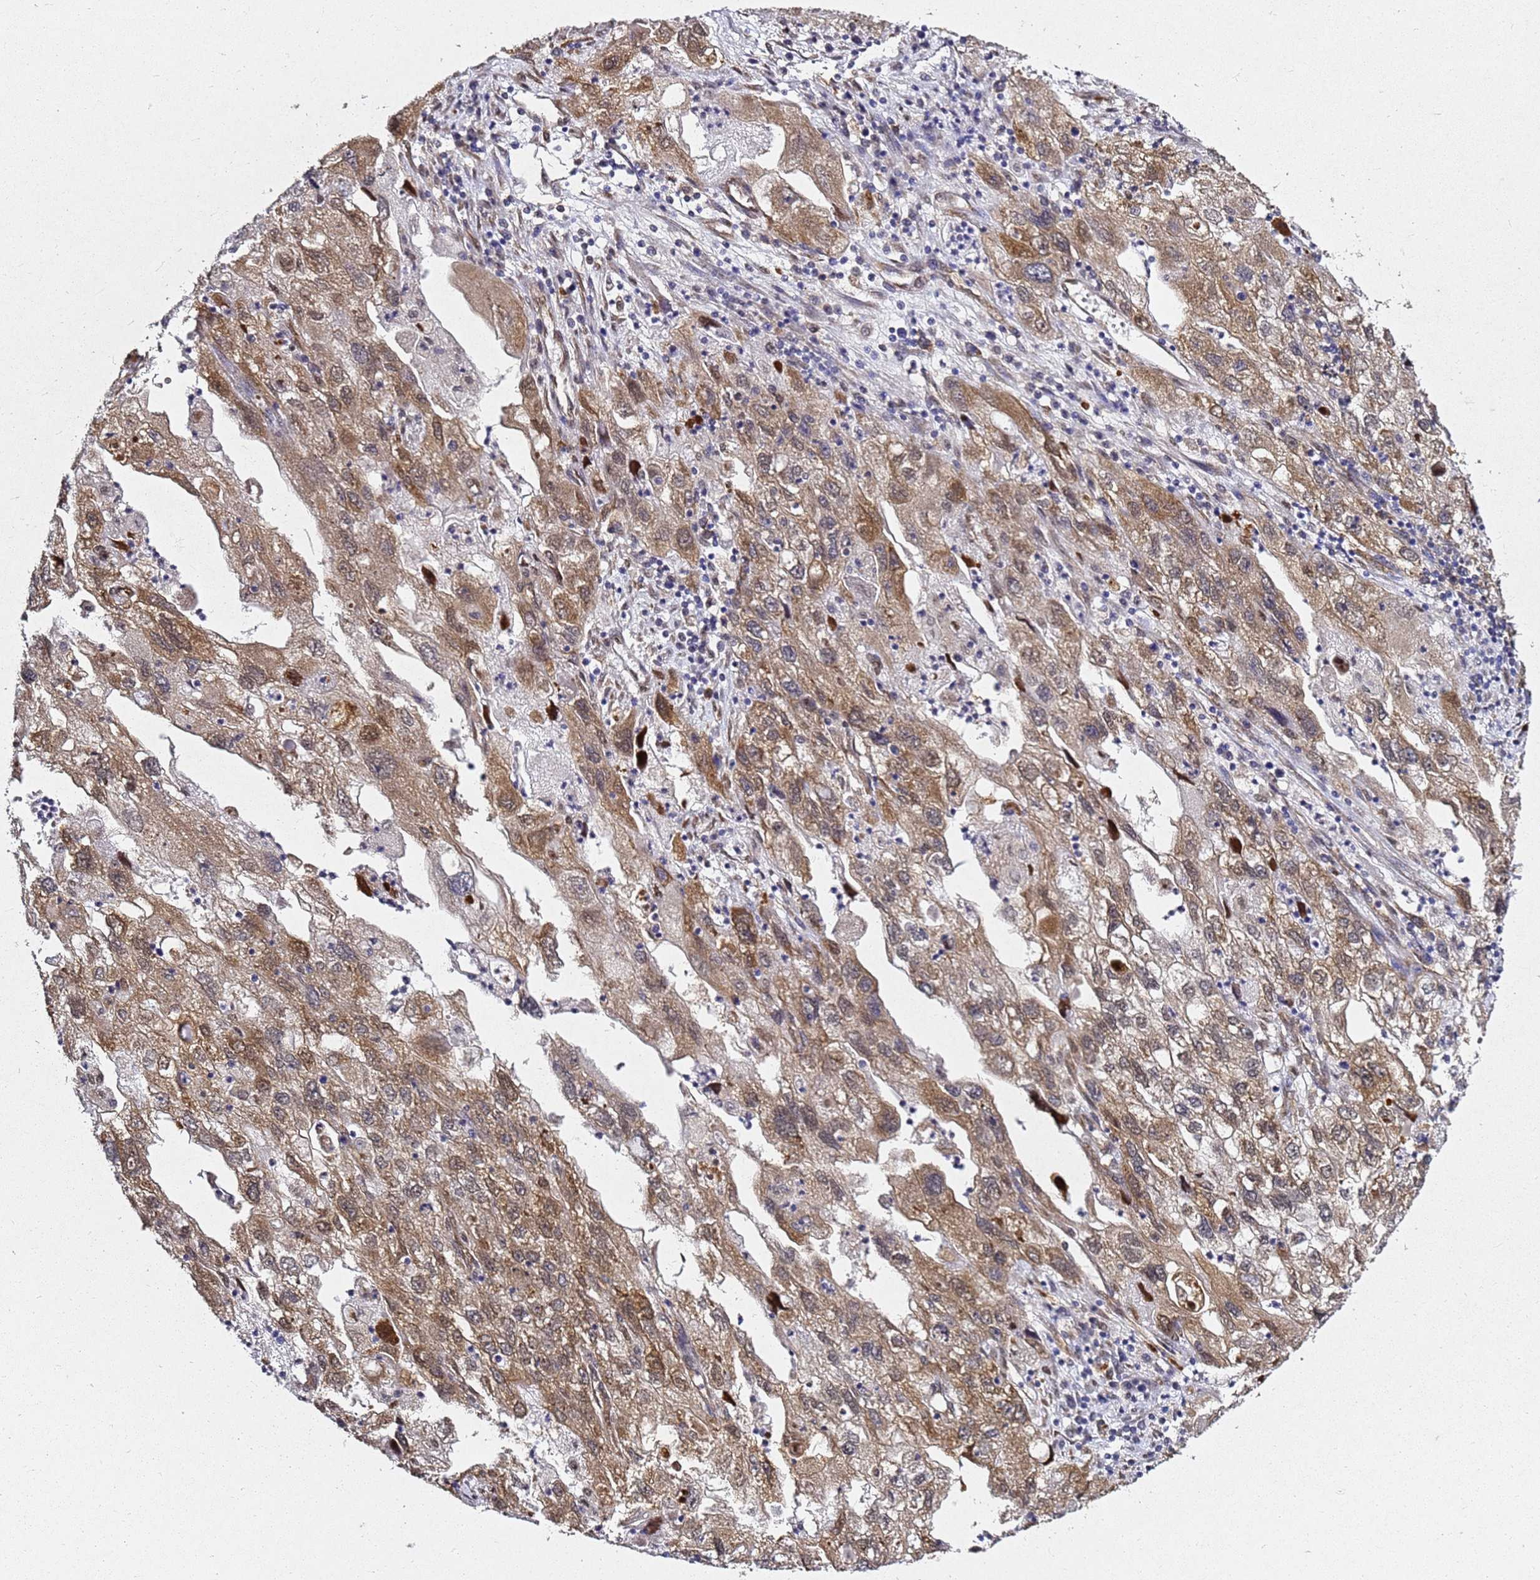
{"staining": {"intensity": "moderate", "quantity": ">75%", "location": "cytoplasmic/membranous,nuclear"}, "tissue": "endometrial cancer", "cell_type": "Tumor cells", "image_type": "cancer", "snomed": [{"axis": "morphology", "description": "Adenocarcinoma, NOS"}, {"axis": "topography", "description": "Endometrium"}], "caption": "Immunohistochemical staining of endometrial cancer exhibits moderate cytoplasmic/membranous and nuclear protein expression in about >75% of tumor cells.", "gene": "APEX1", "patient": {"sex": "female", "age": 49}}